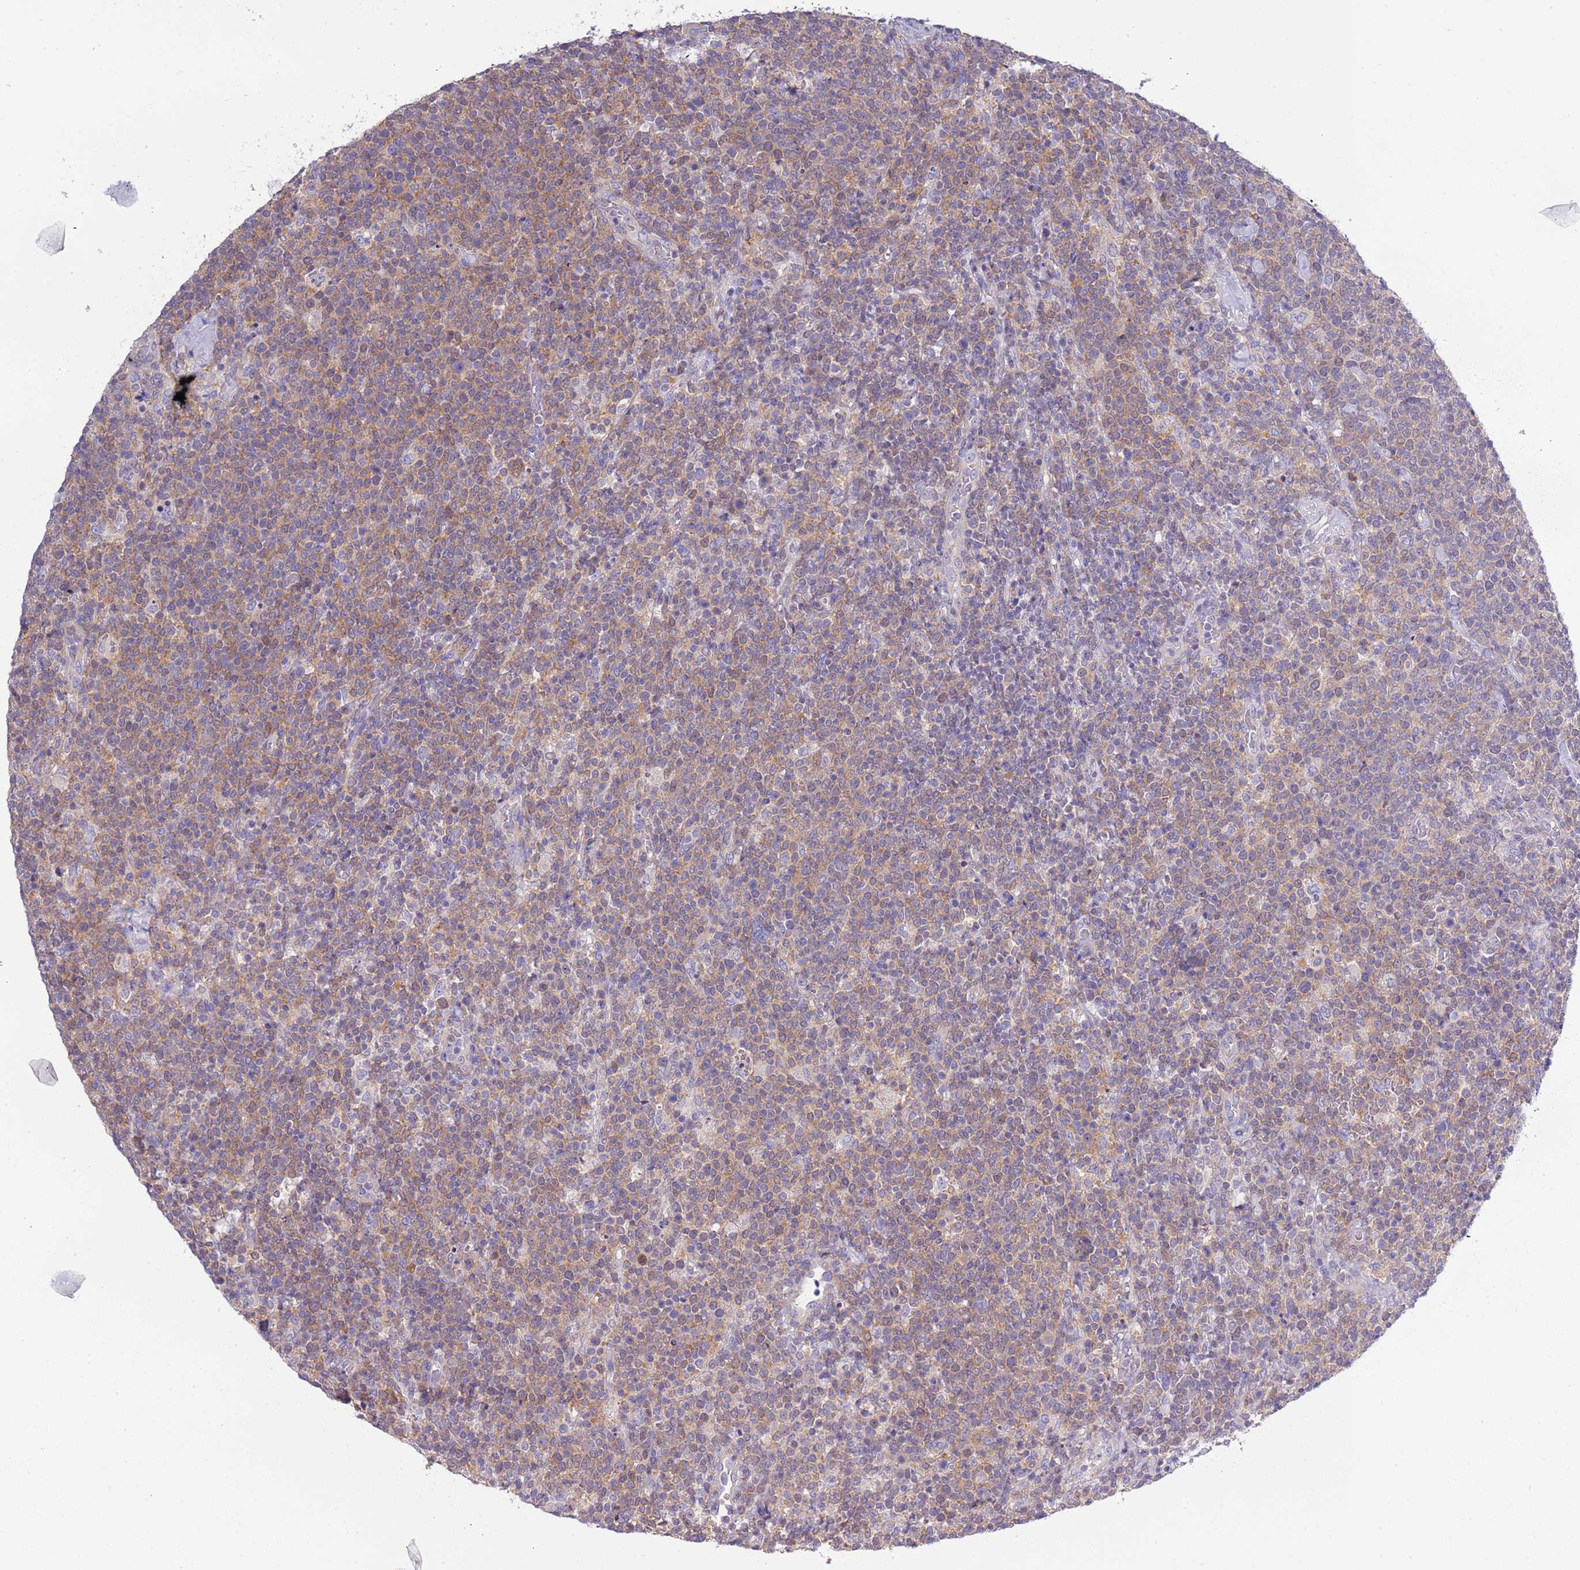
{"staining": {"intensity": "moderate", "quantity": "25%-75%", "location": "cytoplasmic/membranous"}, "tissue": "lymphoma", "cell_type": "Tumor cells", "image_type": "cancer", "snomed": [{"axis": "morphology", "description": "Malignant lymphoma, non-Hodgkin's type, High grade"}, {"axis": "topography", "description": "Lymph node"}], "caption": "IHC of human lymphoma exhibits medium levels of moderate cytoplasmic/membranous staining in approximately 25%-75% of tumor cells.", "gene": "STIP1", "patient": {"sex": "male", "age": 61}}